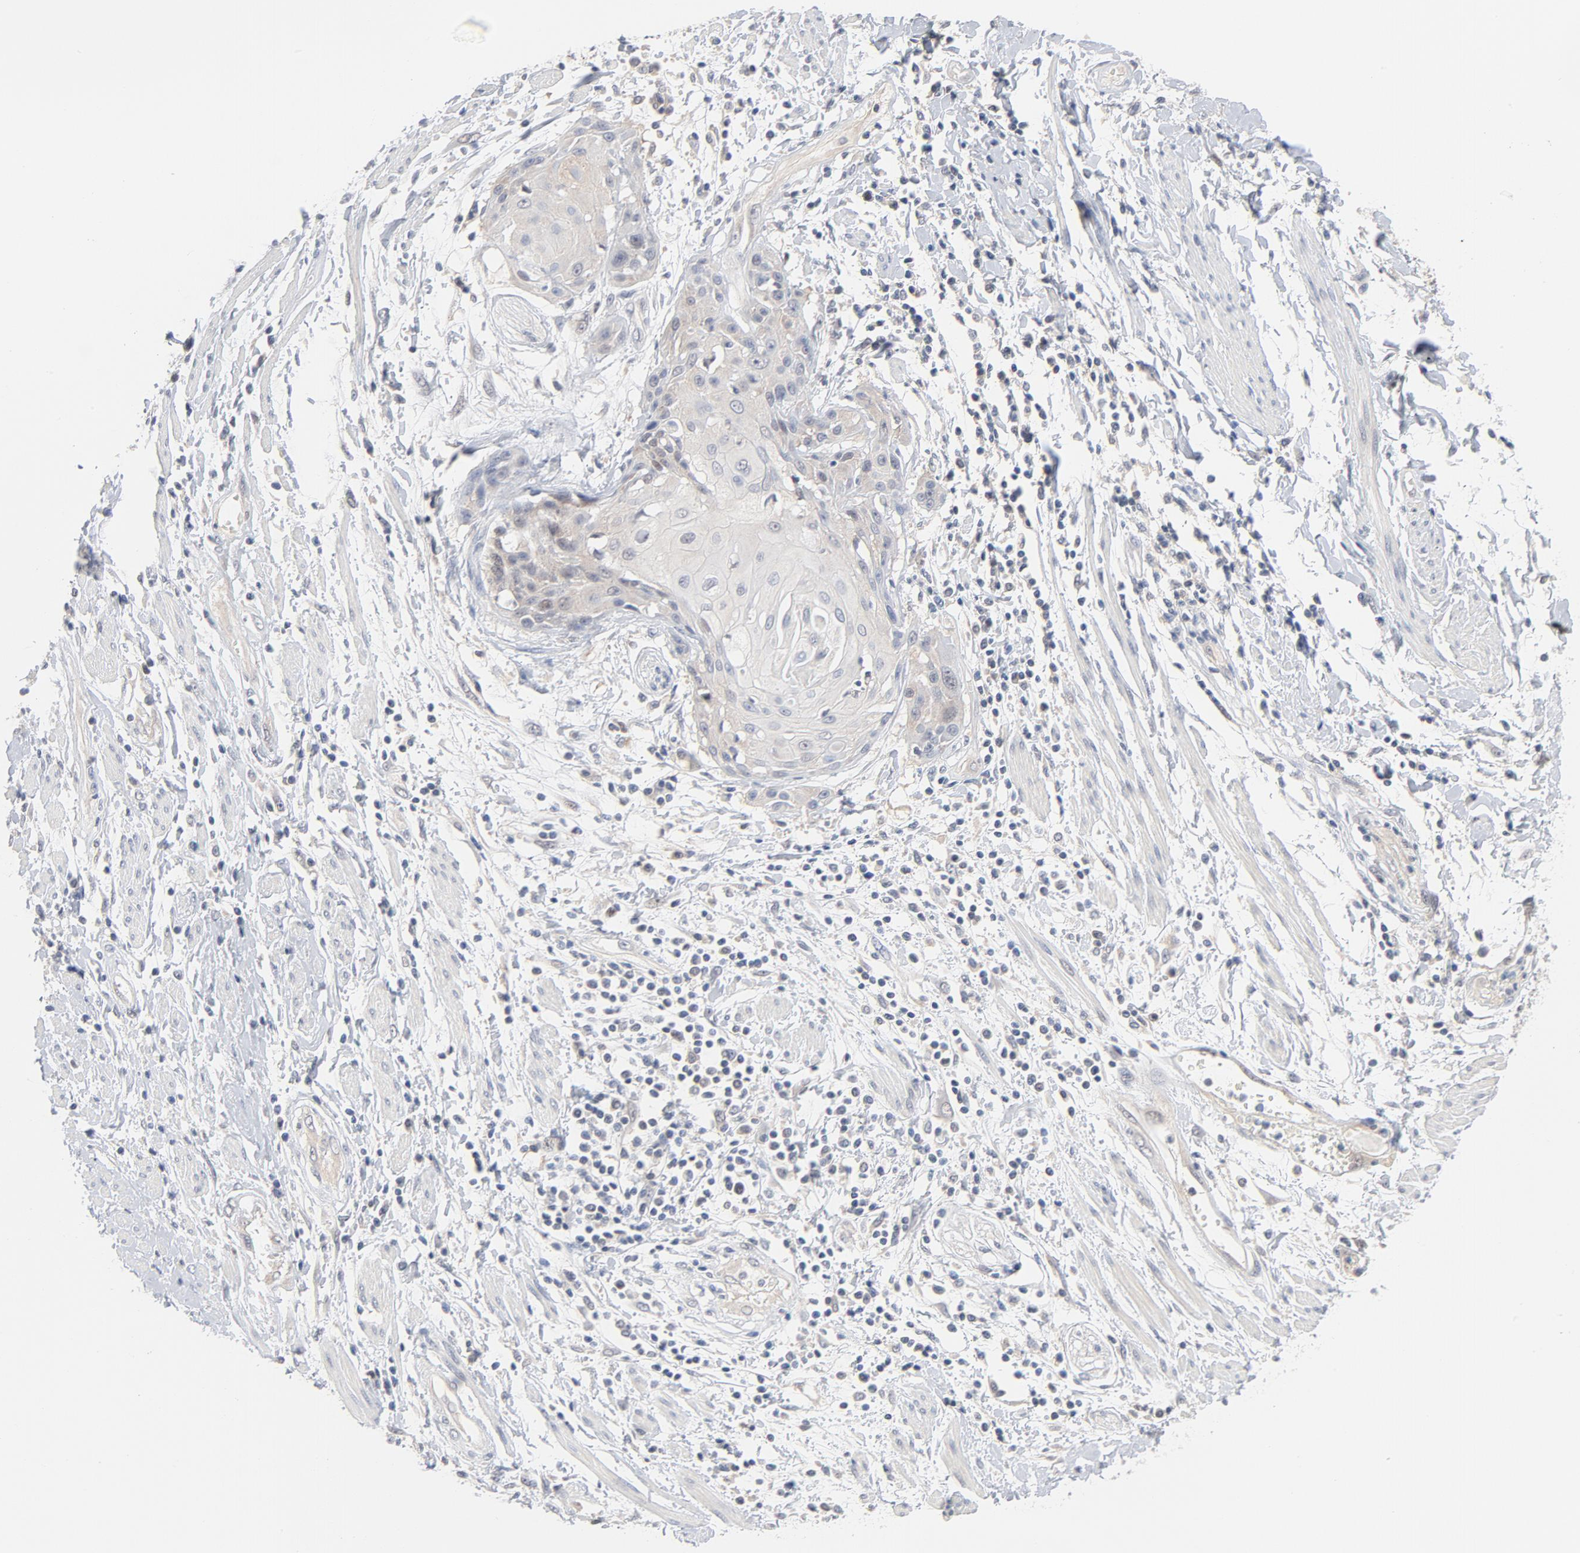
{"staining": {"intensity": "negative", "quantity": "none", "location": "none"}, "tissue": "cervical cancer", "cell_type": "Tumor cells", "image_type": "cancer", "snomed": [{"axis": "morphology", "description": "Squamous cell carcinoma, NOS"}, {"axis": "topography", "description": "Cervix"}], "caption": "Tumor cells are negative for brown protein staining in cervical cancer (squamous cell carcinoma).", "gene": "UBL4A", "patient": {"sex": "female", "age": 57}}